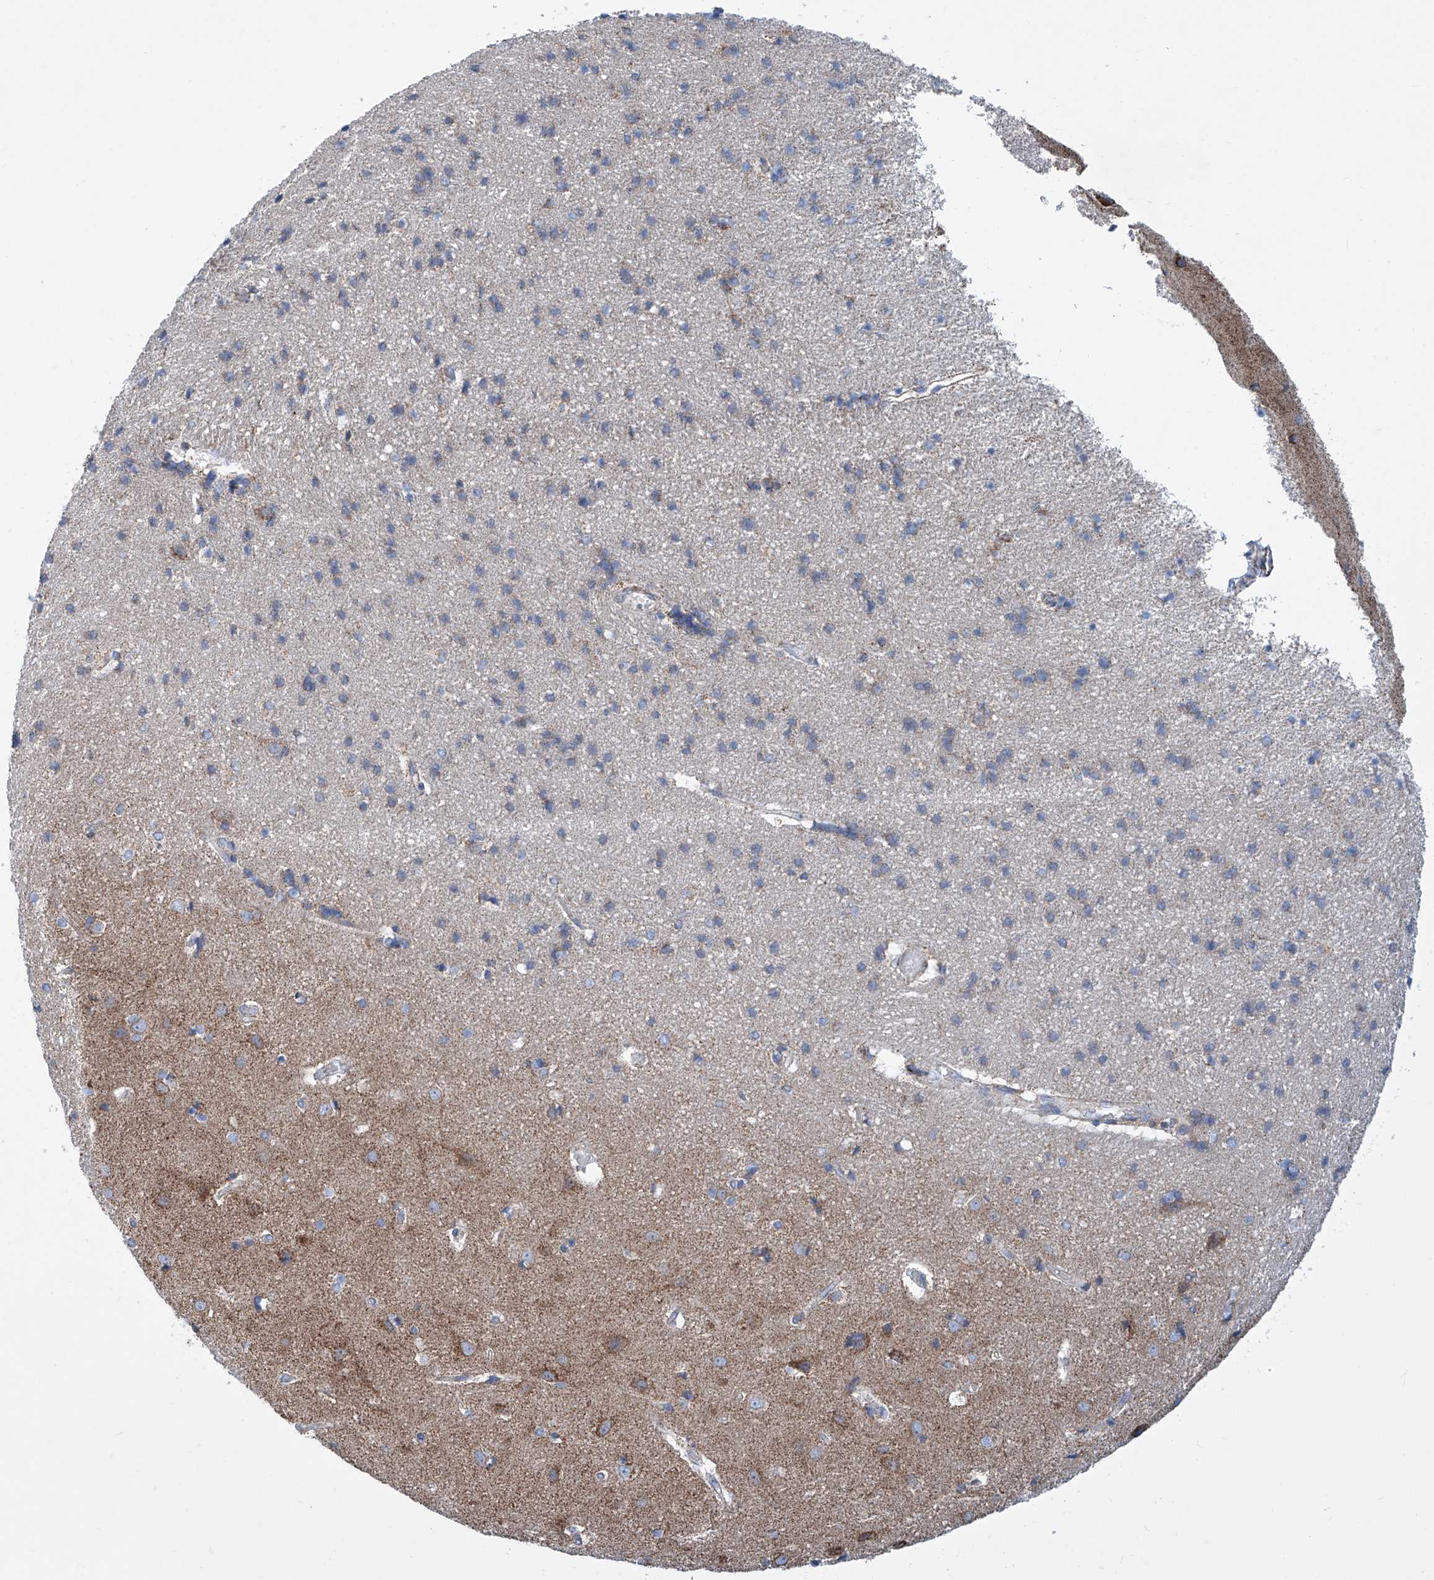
{"staining": {"intensity": "weak", "quantity": "25%-75%", "location": "cytoplasmic/membranous"}, "tissue": "cerebral cortex", "cell_type": "Endothelial cells", "image_type": "normal", "snomed": [{"axis": "morphology", "description": "Normal tissue, NOS"}, {"axis": "topography", "description": "Cerebral cortex"}], "caption": "This is an image of IHC staining of normal cerebral cortex, which shows weak positivity in the cytoplasmic/membranous of endothelial cells.", "gene": "MAD2L1", "patient": {"sex": "male", "age": 54}}